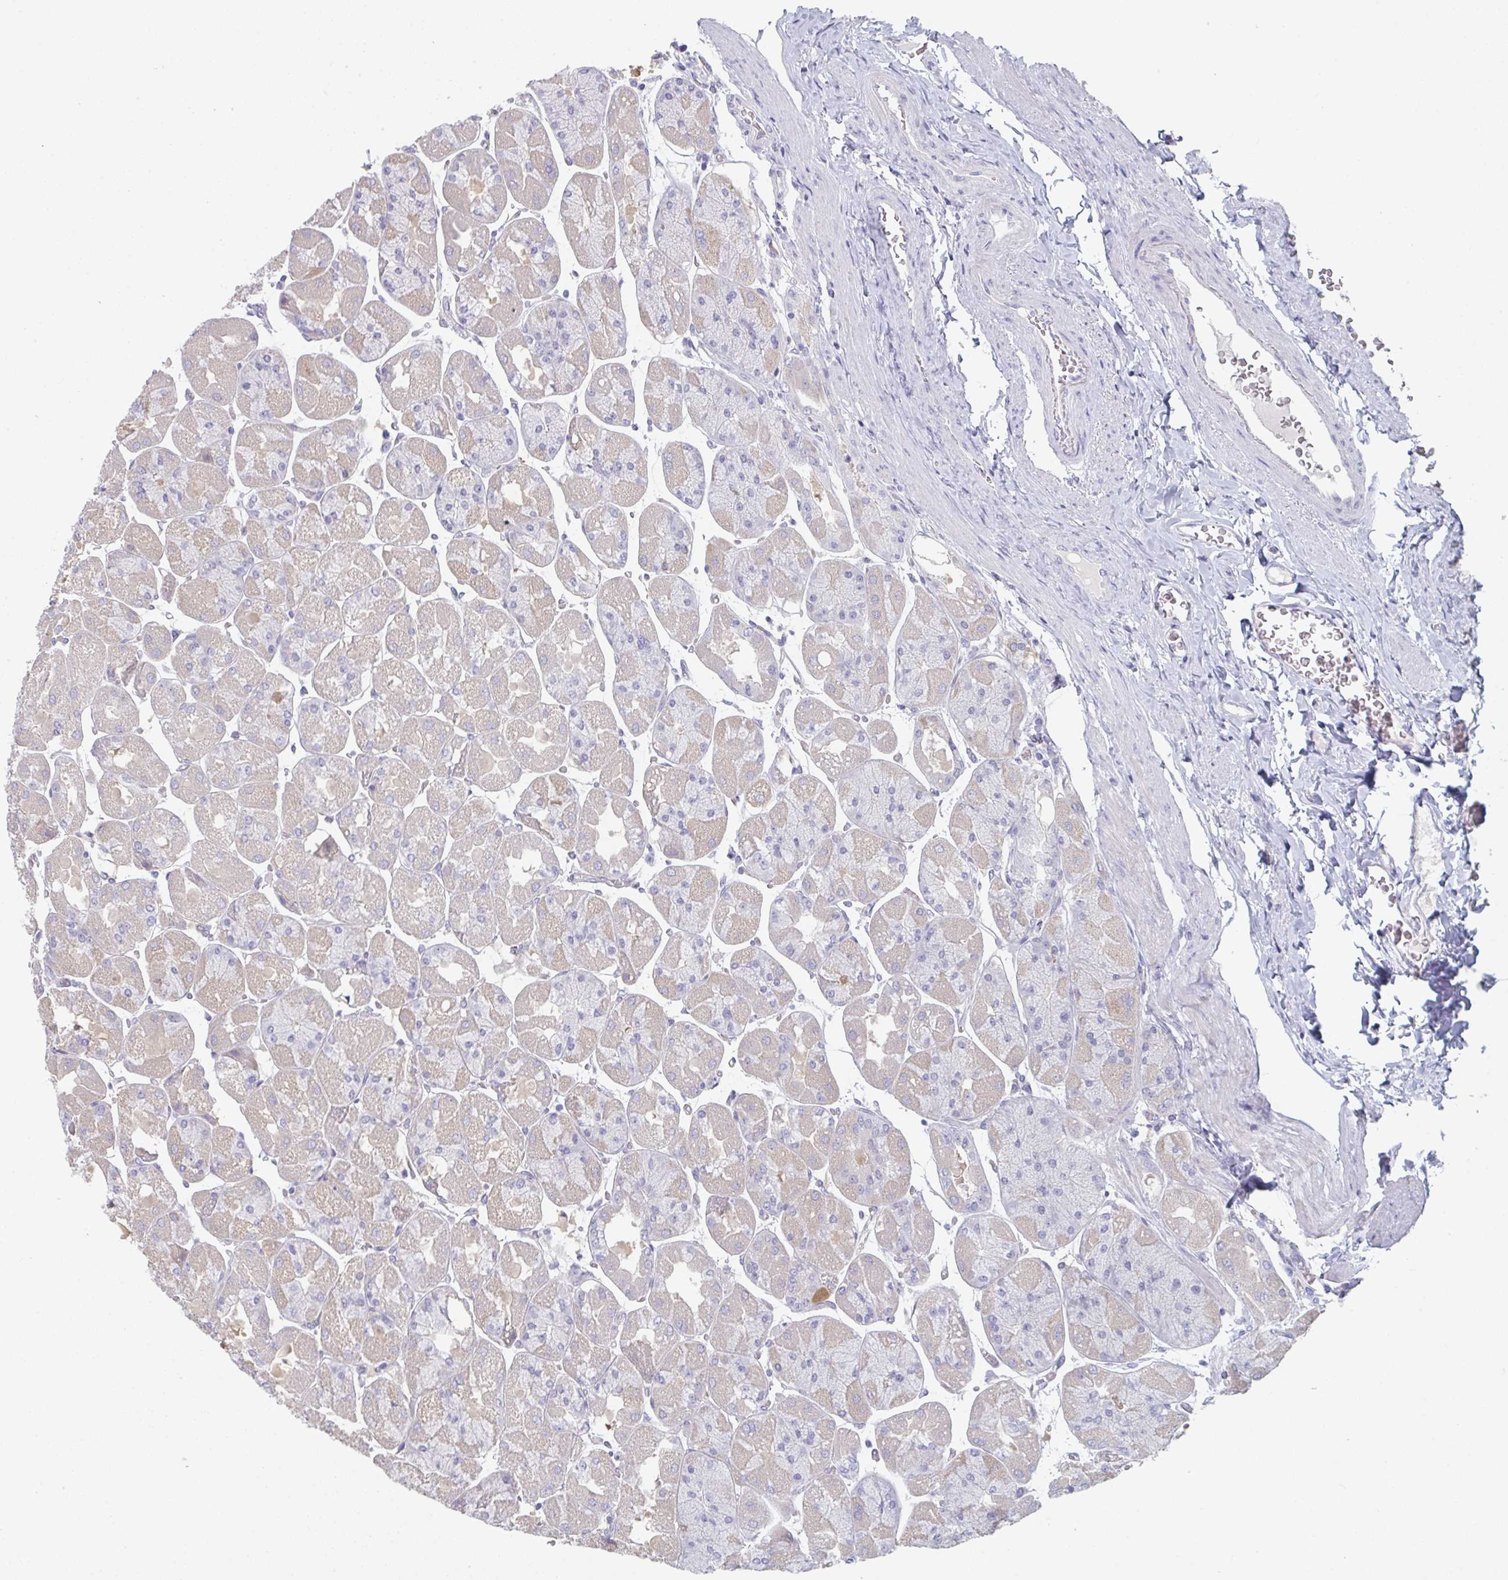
{"staining": {"intensity": "negative", "quantity": "none", "location": "none"}, "tissue": "stomach", "cell_type": "Glandular cells", "image_type": "normal", "snomed": [{"axis": "morphology", "description": "Normal tissue, NOS"}, {"axis": "topography", "description": "Stomach"}], "caption": "Immunohistochemical staining of normal human stomach reveals no significant positivity in glandular cells.", "gene": "PTPRD", "patient": {"sex": "female", "age": 61}}